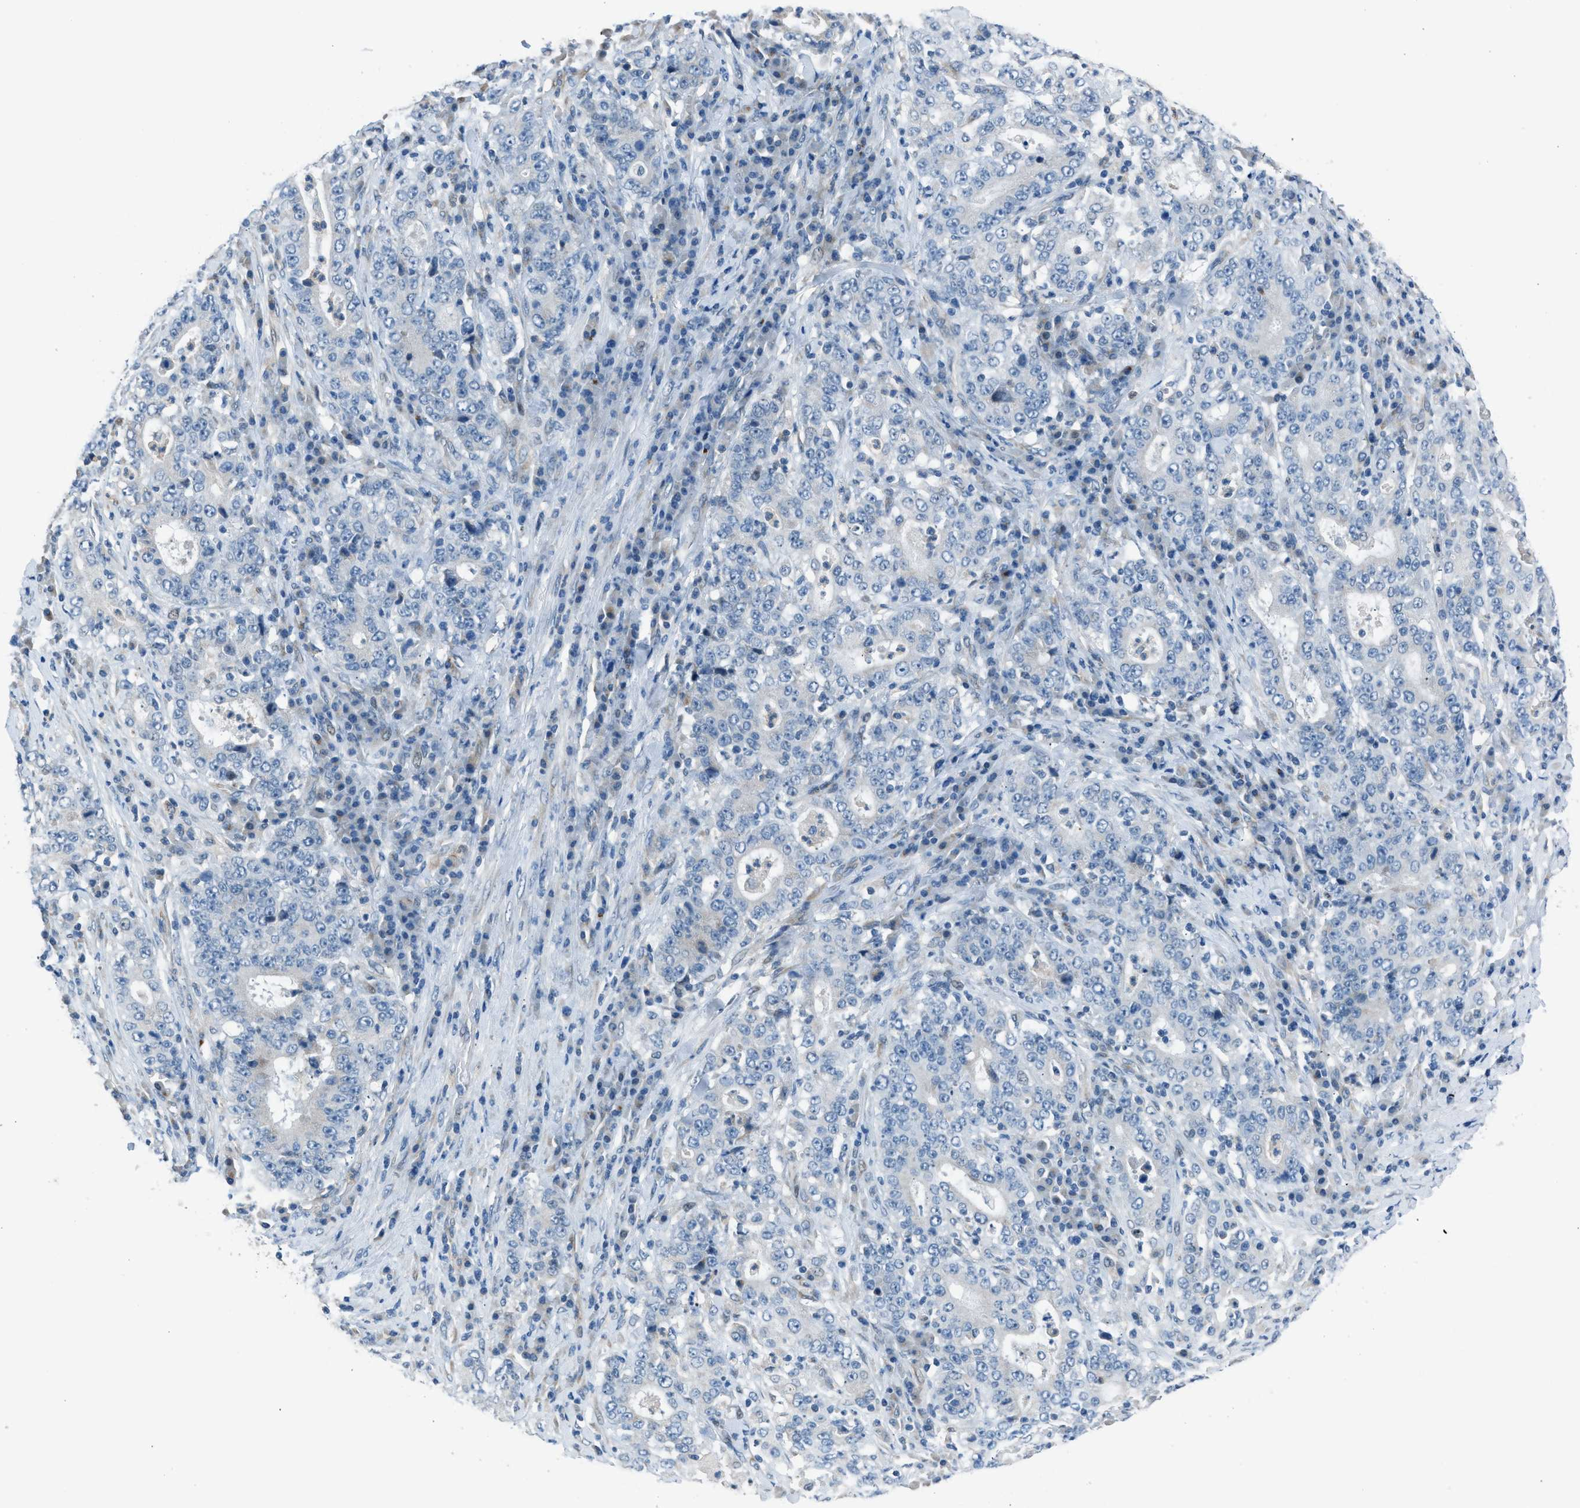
{"staining": {"intensity": "negative", "quantity": "none", "location": "none"}, "tissue": "stomach cancer", "cell_type": "Tumor cells", "image_type": "cancer", "snomed": [{"axis": "morphology", "description": "Normal tissue, NOS"}, {"axis": "morphology", "description": "Adenocarcinoma, NOS"}, {"axis": "topography", "description": "Stomach, upper"}, {"axis": "topography", "description": "Stomach"}], "caption": "High magnification brightfield microscopy of stomach cancer stained with DAB (3,3'-diaminobenzidine) (brown) and counterstained with hematoxylin (blue): tumor cells show no significant staining.", "gene": "RNF41", "patient": {"sex": "male", "age": 59}}